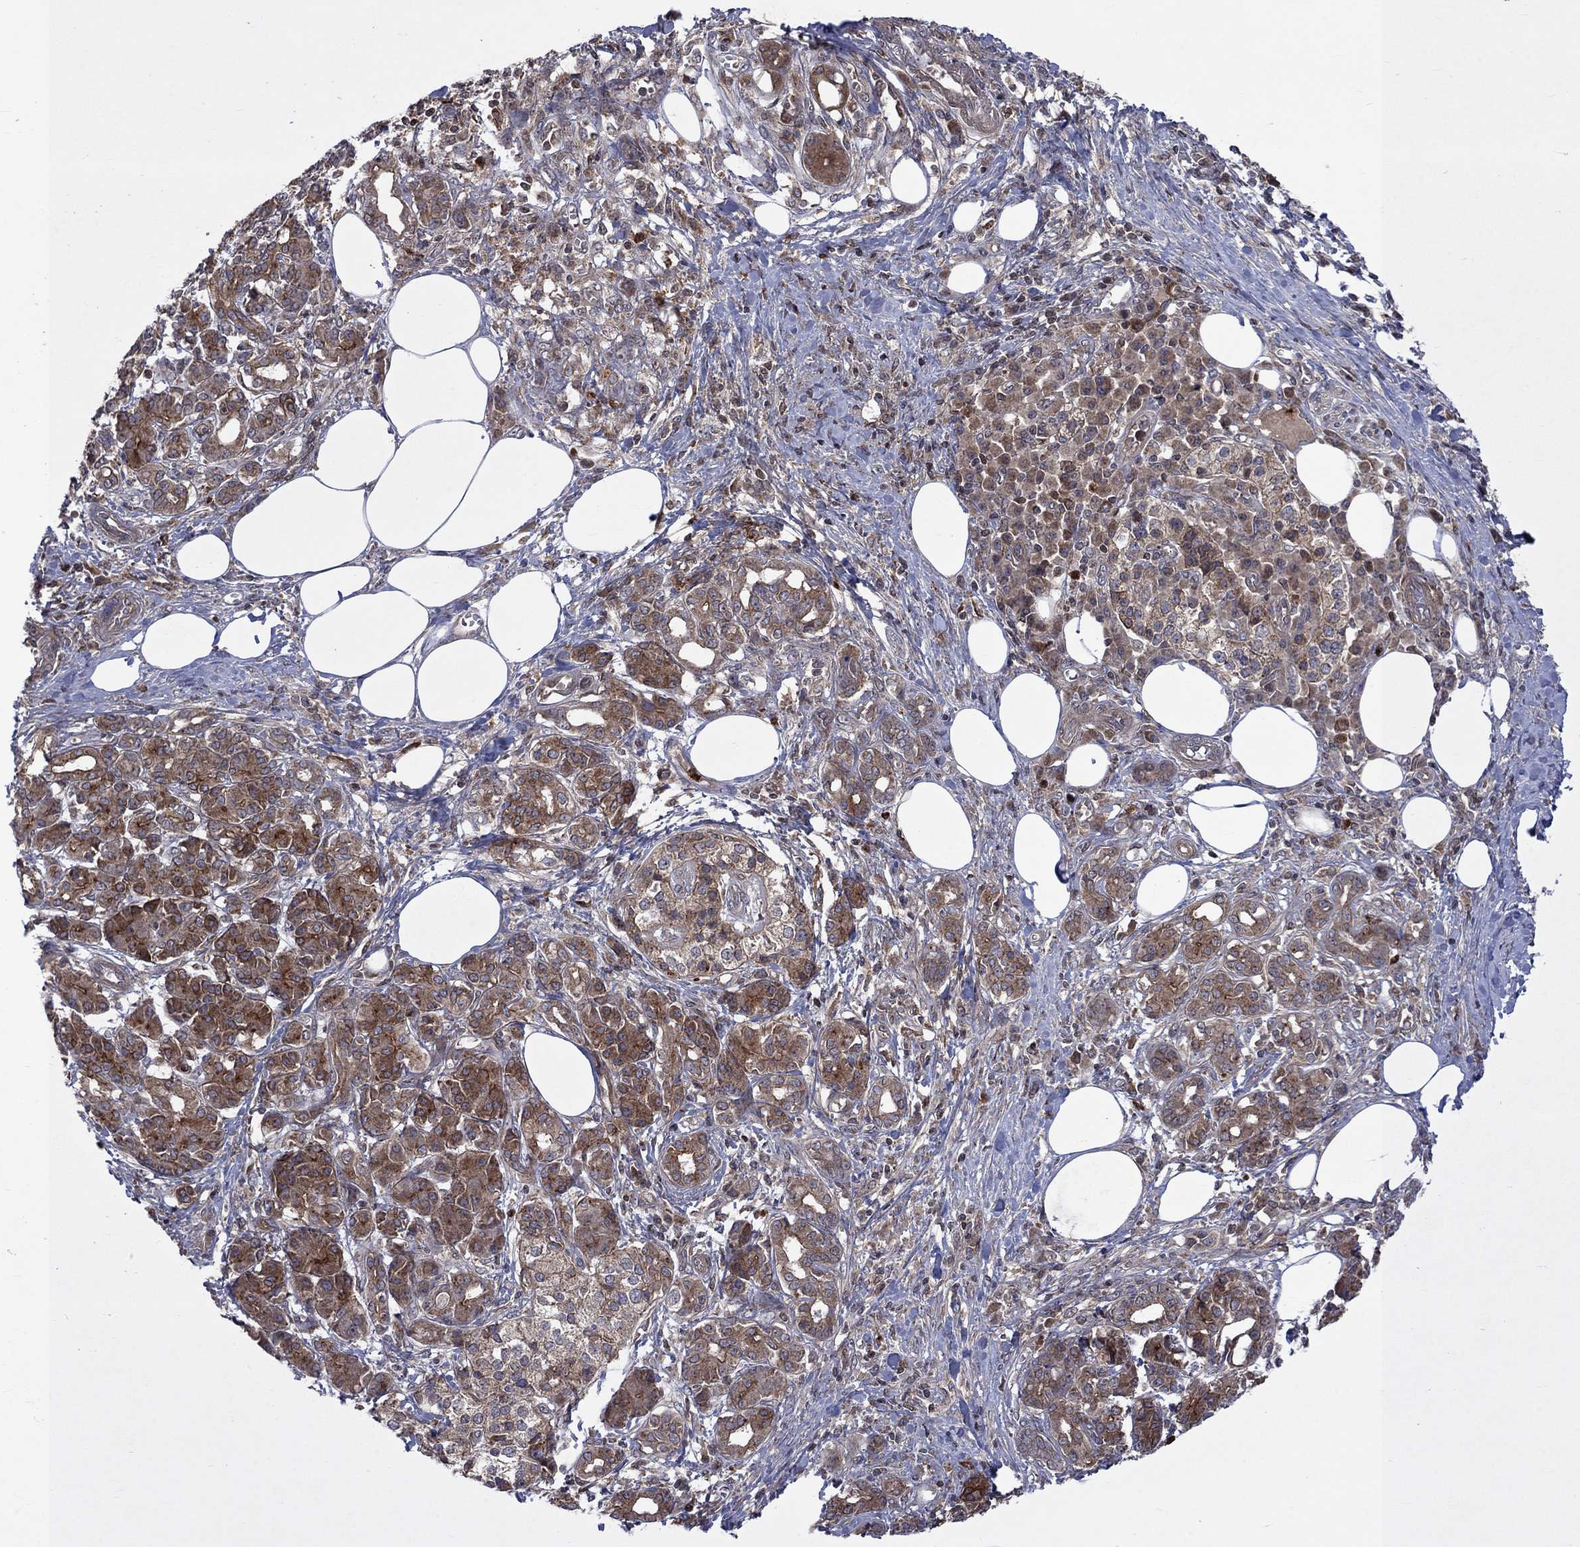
{"staining": {"intensity": "moderate", "quantity": ">75%", "location": "cytoplasmic/membranous"}, "tissue": "pancreatic cancer", "cell_type": "Tumor cells", "image_type": "cancer", "snomed": [{"axis": "morphology", "description": "Adenocarcinoma, NOS"}, {"axis": "topography", "description": "Pancreas"}], "caption": "Protein staining by immunohistochemistry demonstrates moderate cytoplasmic/membranous positivity in approximately >75% of tumor cells in pancreatic adenocarcinoma.", "gene": "TMEM33", "patient": {"sex": "female", "age": 73}}